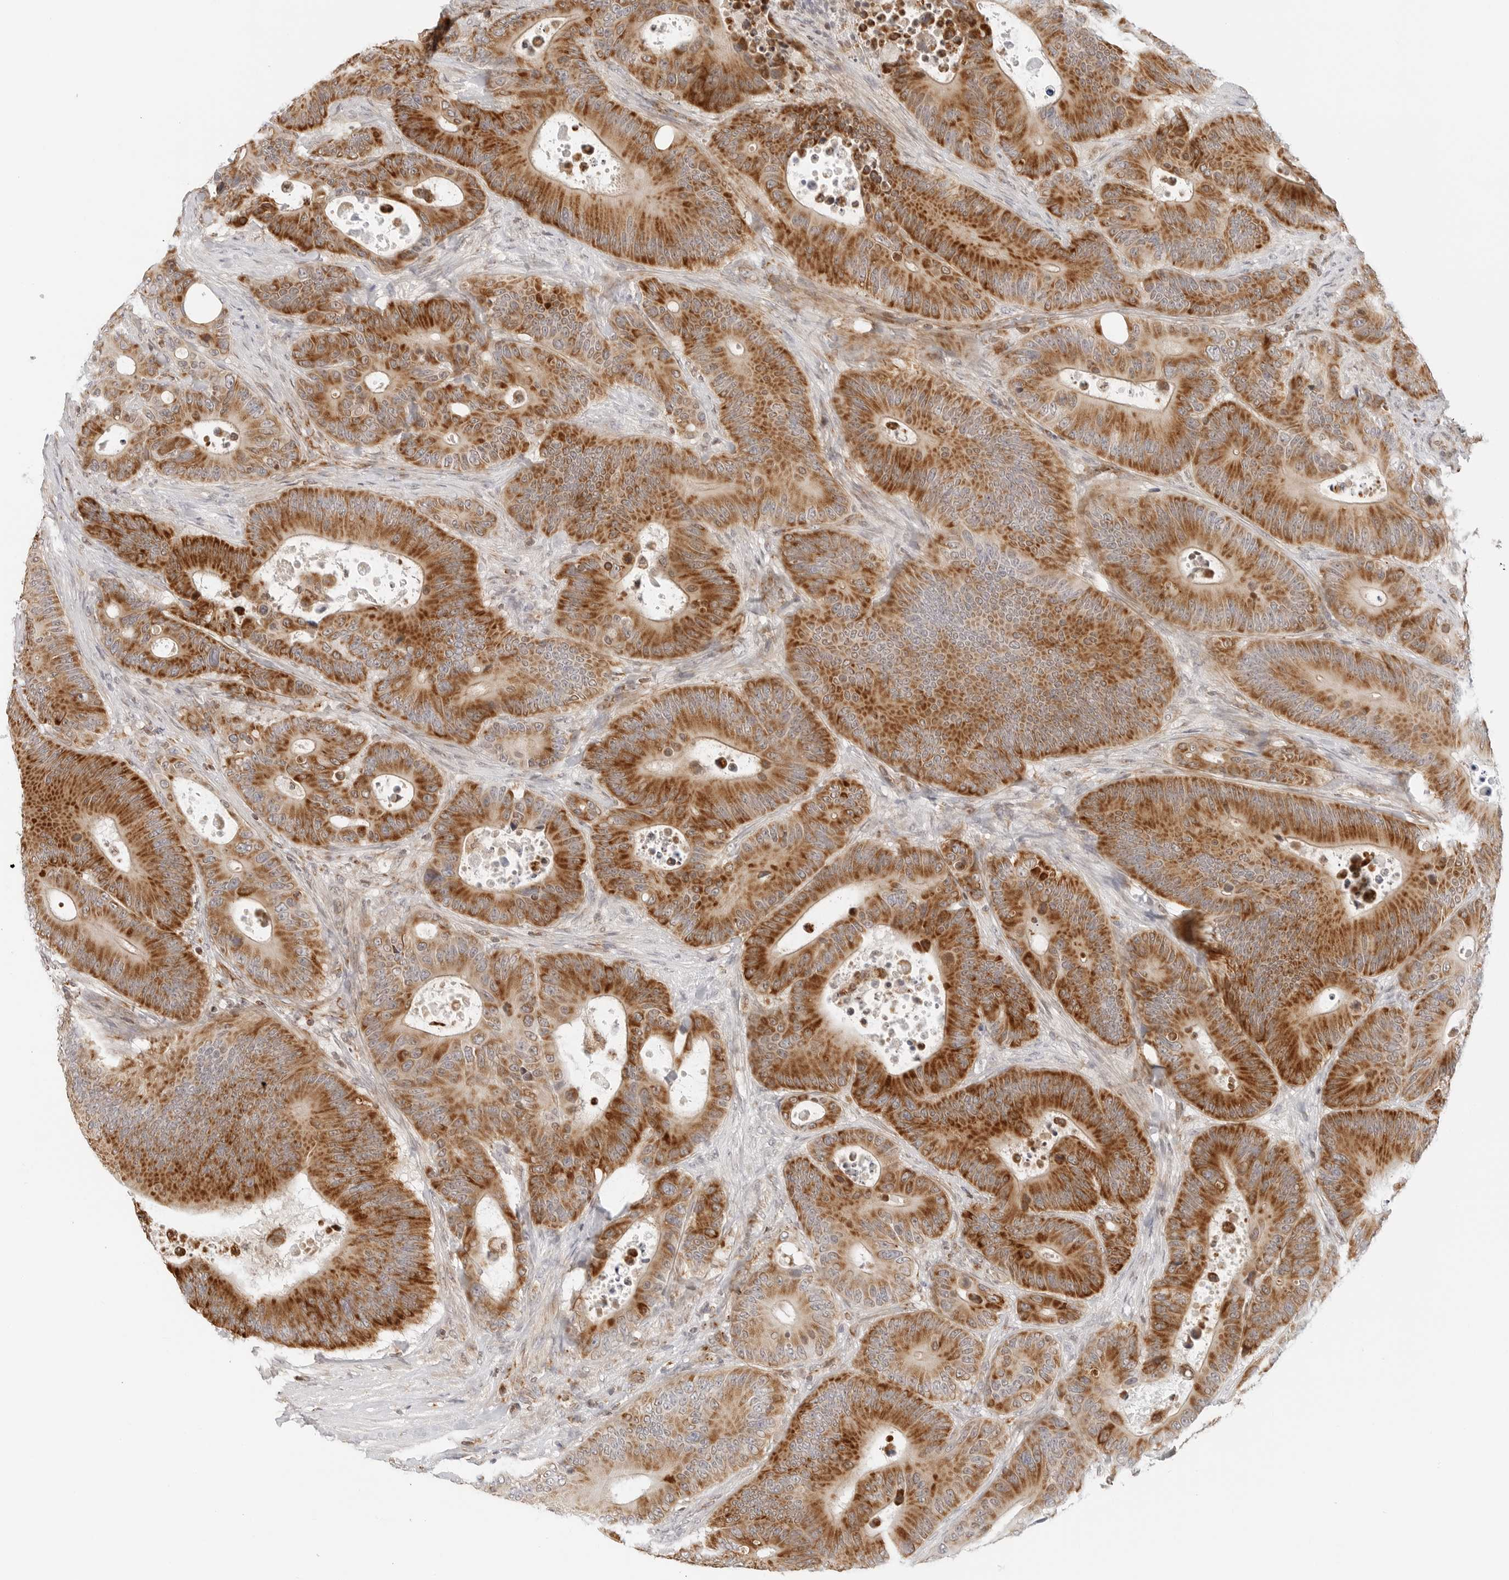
{"staining": {"intensity": "strong", "quantity": ">75%", "location": "cytoplasmic/membranous"}, "tissue": "colorectal cancer", "cell_type": "Tumor cells", "image_type": "cancer", "snomed": [{"axis": "morphology", "description": "Adenocarcinoma, NOS"}, {"axis": "topography", "description": "Colon"}], "caption": "This image demonstrates IHC staining of human adenocarcinoma (colorectal), with high strong cytoplasmic/membranous expression in approximately >75% of tumor cells.", "gene": "DYRK4", "patient": {"sex": "male", "age": 83}}